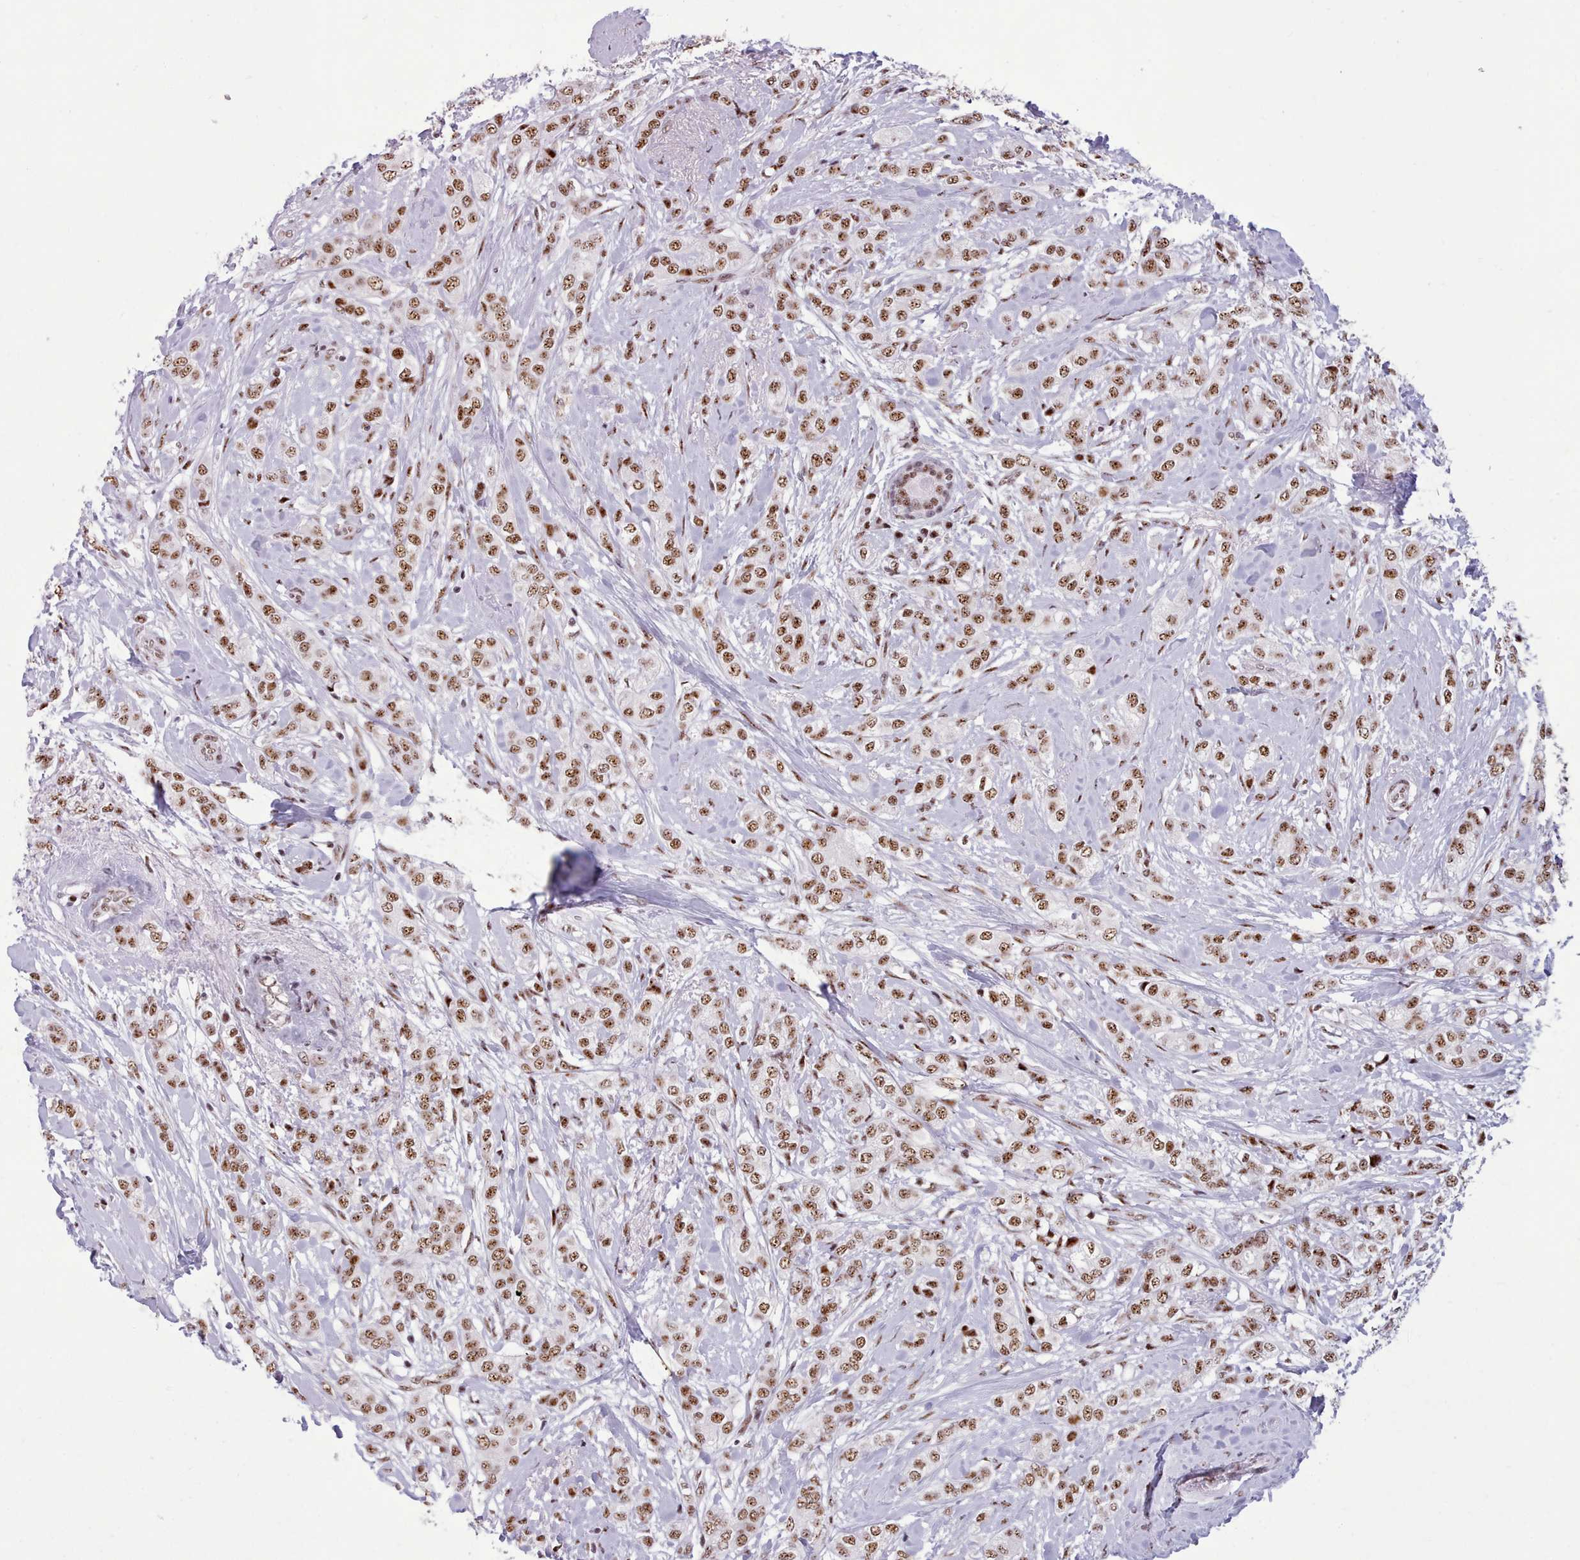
{"staining": {"intensity": "moderate", "quantity": ">75%", "location": "nuclear"}, "tissue": "breast cancer", "cell_type": "Tumor cells", "image_type": "cancer", "snomed": [{"axis": "morphology", "description": "Duct carcinoma"}, {"axis": "topography", "description": "Breast"}], "caption": "The immunohistochemical stain highlights moderate nuclear staining in tumor cells of intraductal carcinoma (breast) tissue.", "gene": "TMEM35B", "patient": {"sex": "female", "age": 73}}